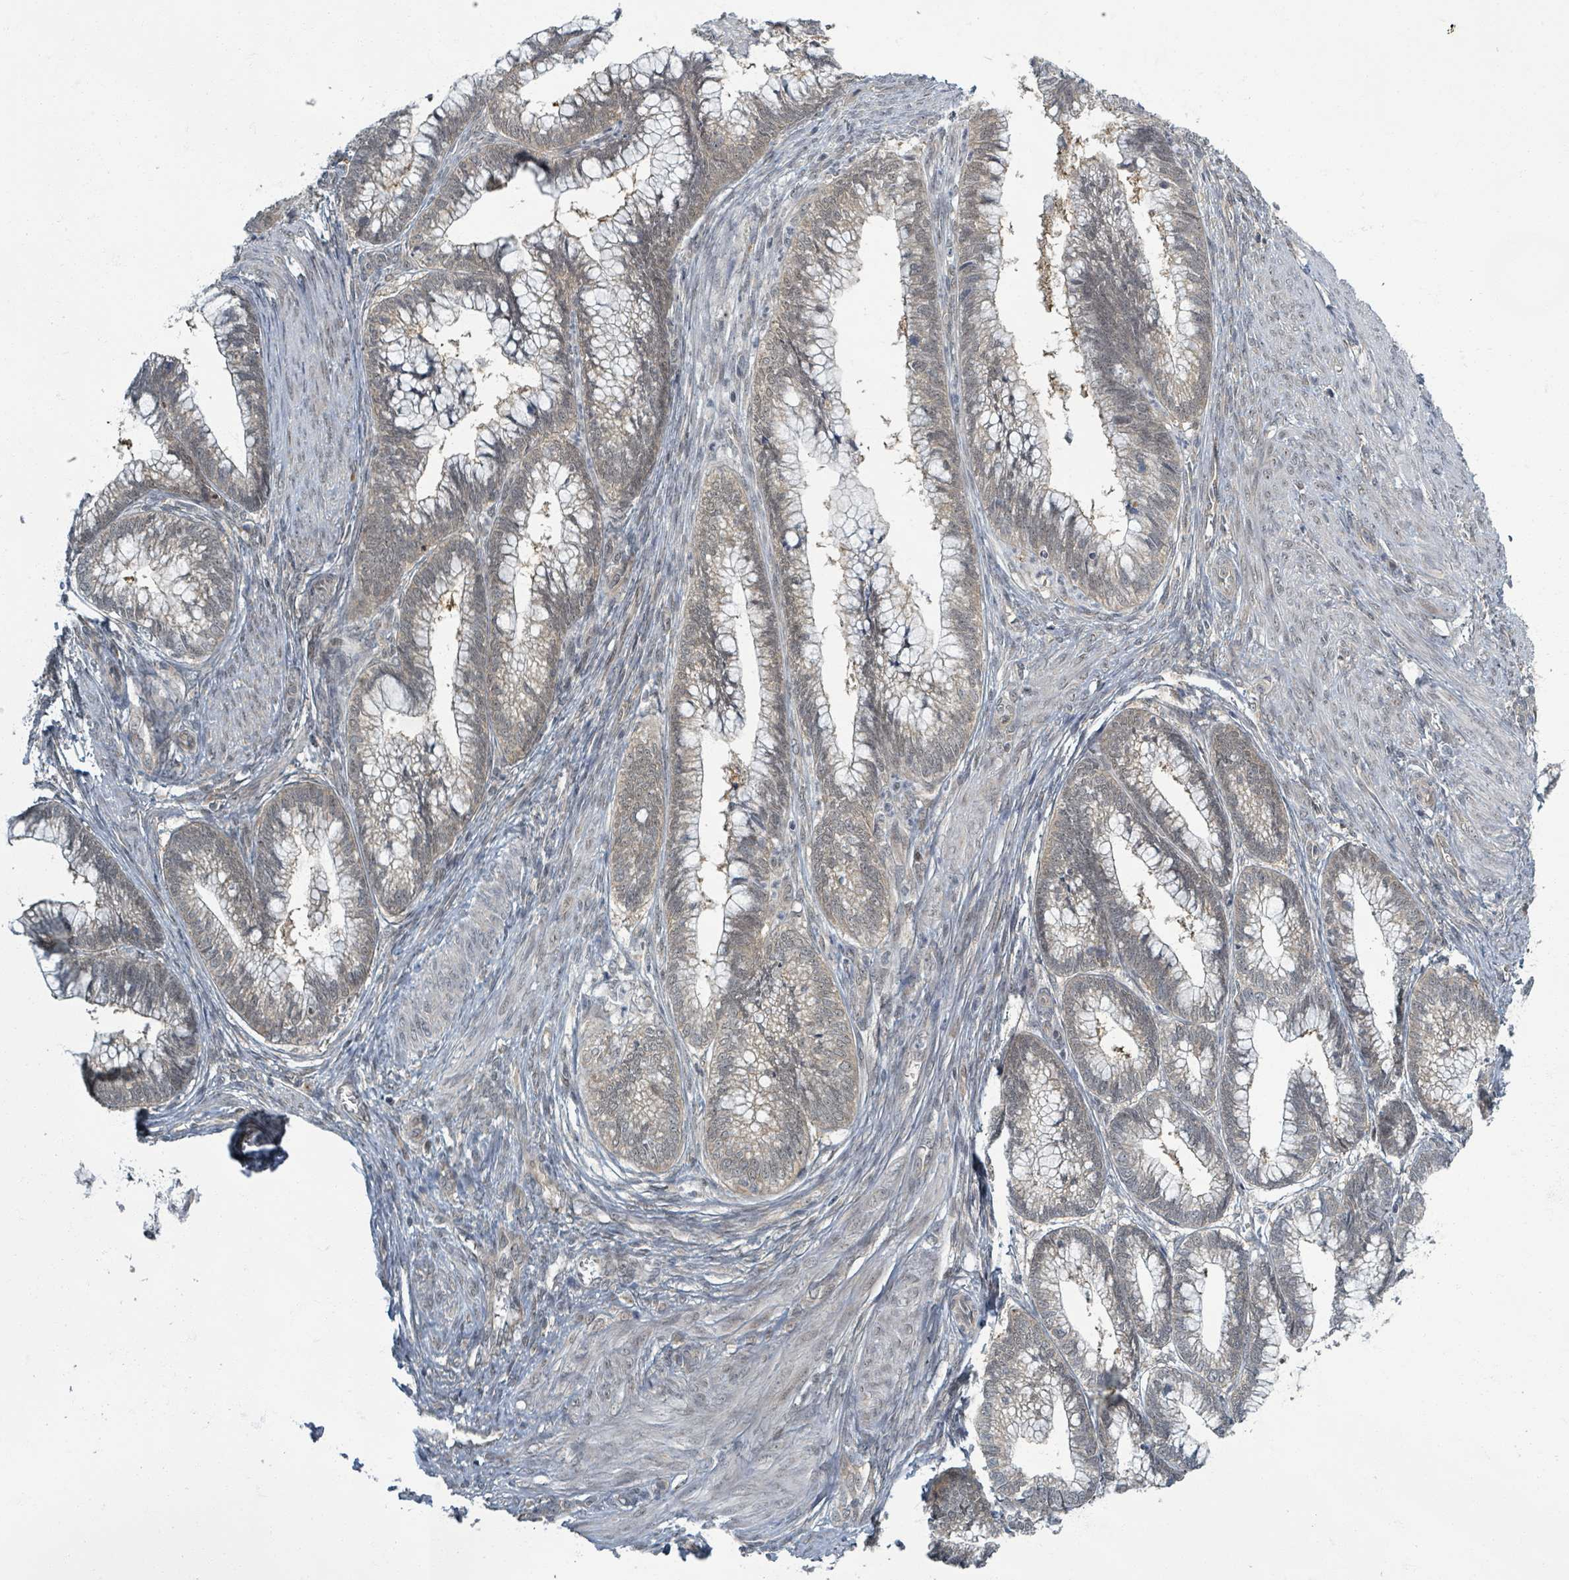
{"staining": {"intensity": "weak", "quantity": "<25%", "location": "nuclear"}, "tissue": "cervical cancer", "cell_type": "Tumor cells", "image_type": "cancer", "snomed": [{"axis": "morphology", "description": "Adenocarcinoma, NOS"}, {"axis": "topography", "description": "Cervix"}], "caption": "DAB immunohistochemical staining of cervical cancer (adenocarcinoma) shows no significant staining in tumor cells.", "gene": "INTS15", "patient": {"sex": "female", "age": 44}}